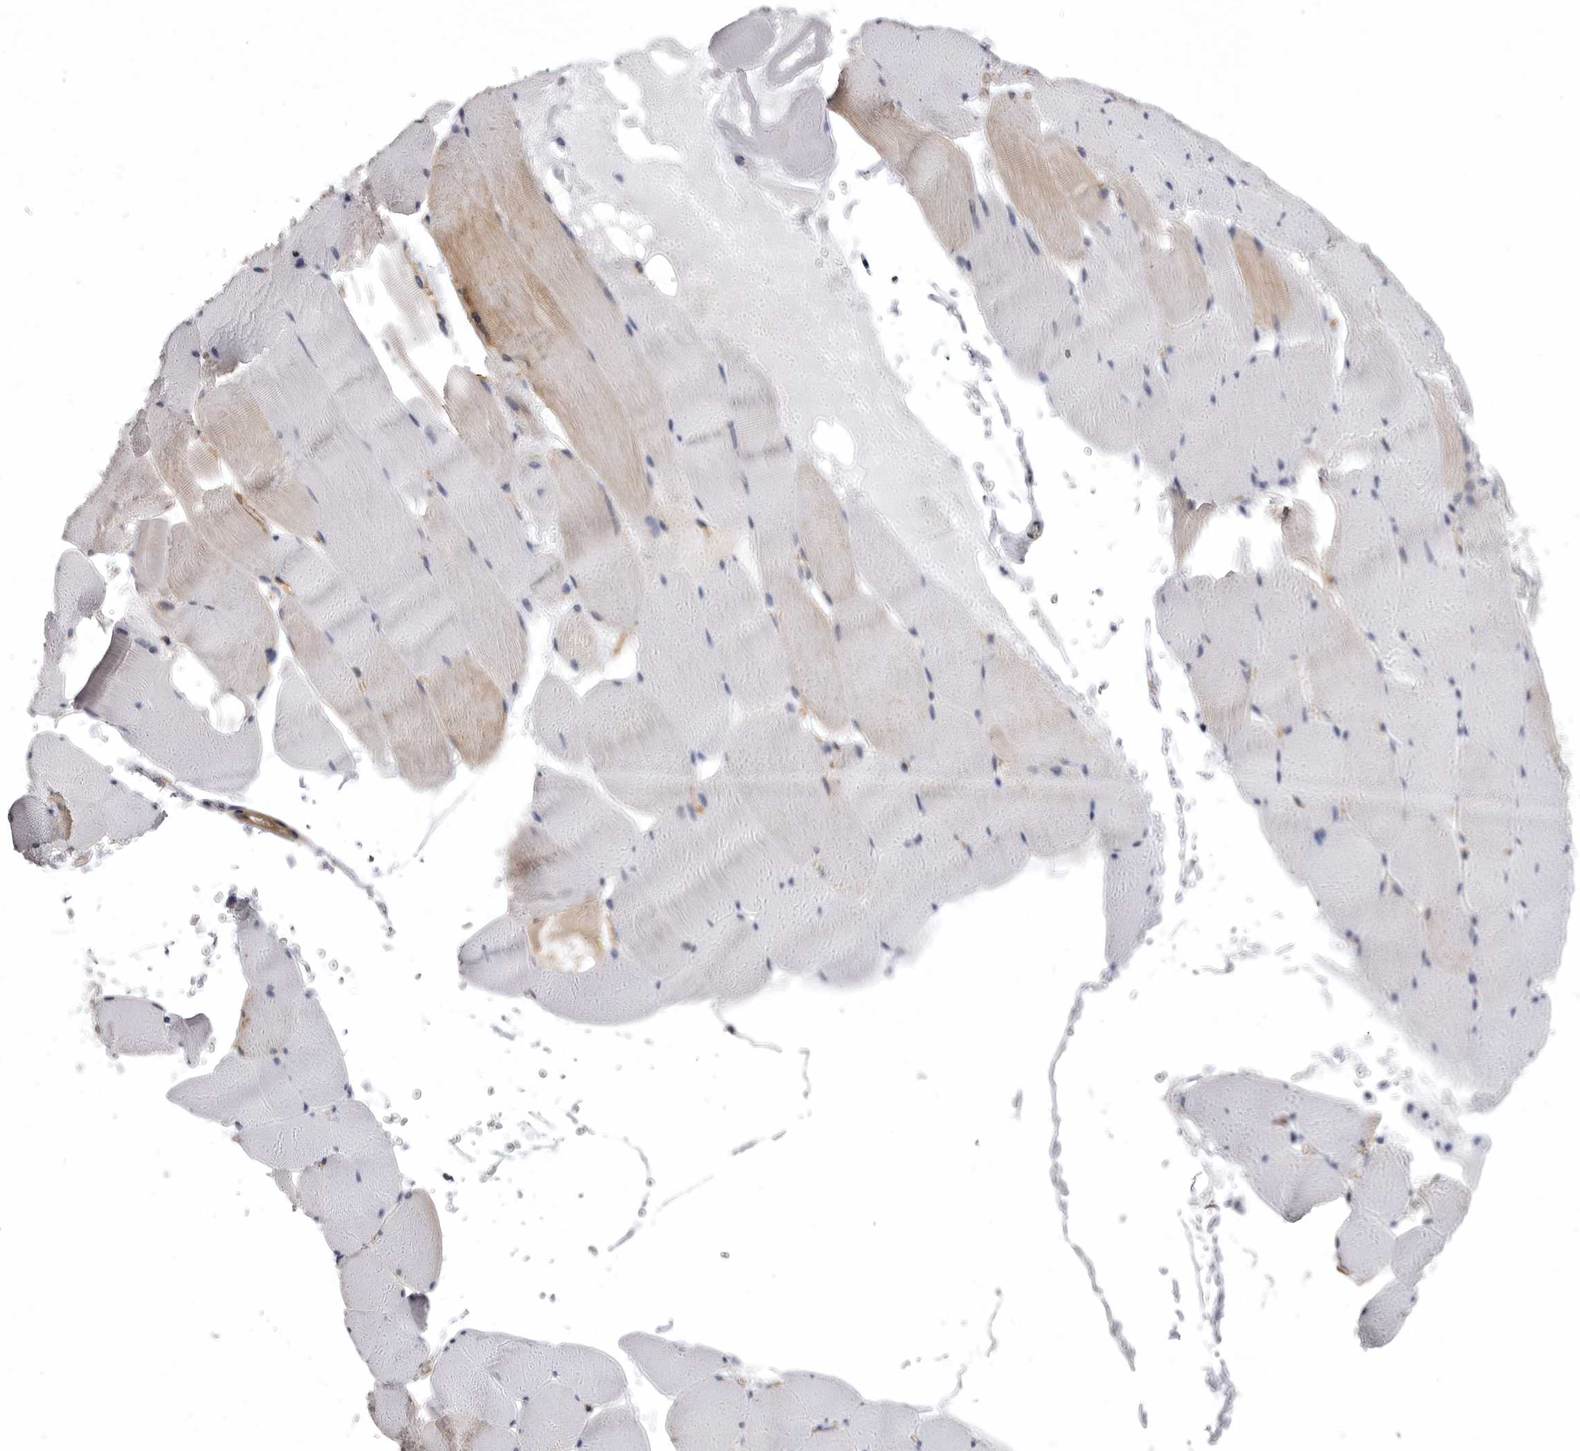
{"staining": {"intensity": "weak", "quantity": "<25%", "location": "cytoplasmic/membranous"}, "tissue": "skeletal muscle", "cell_type": "Myocytes", "image_type": "normal", "snomed": [{"axis": "morphology", "description": "Normal tissue, NOS"}, {"axis": "topography", "description": "Skeletal muscle"}], "caption": "DAB immunohistochemical staining of normal skeletal muscle shows no significant expression in myocytes.", "gene": "ENAH", "patient": {"sex": "male", "age": 62}}